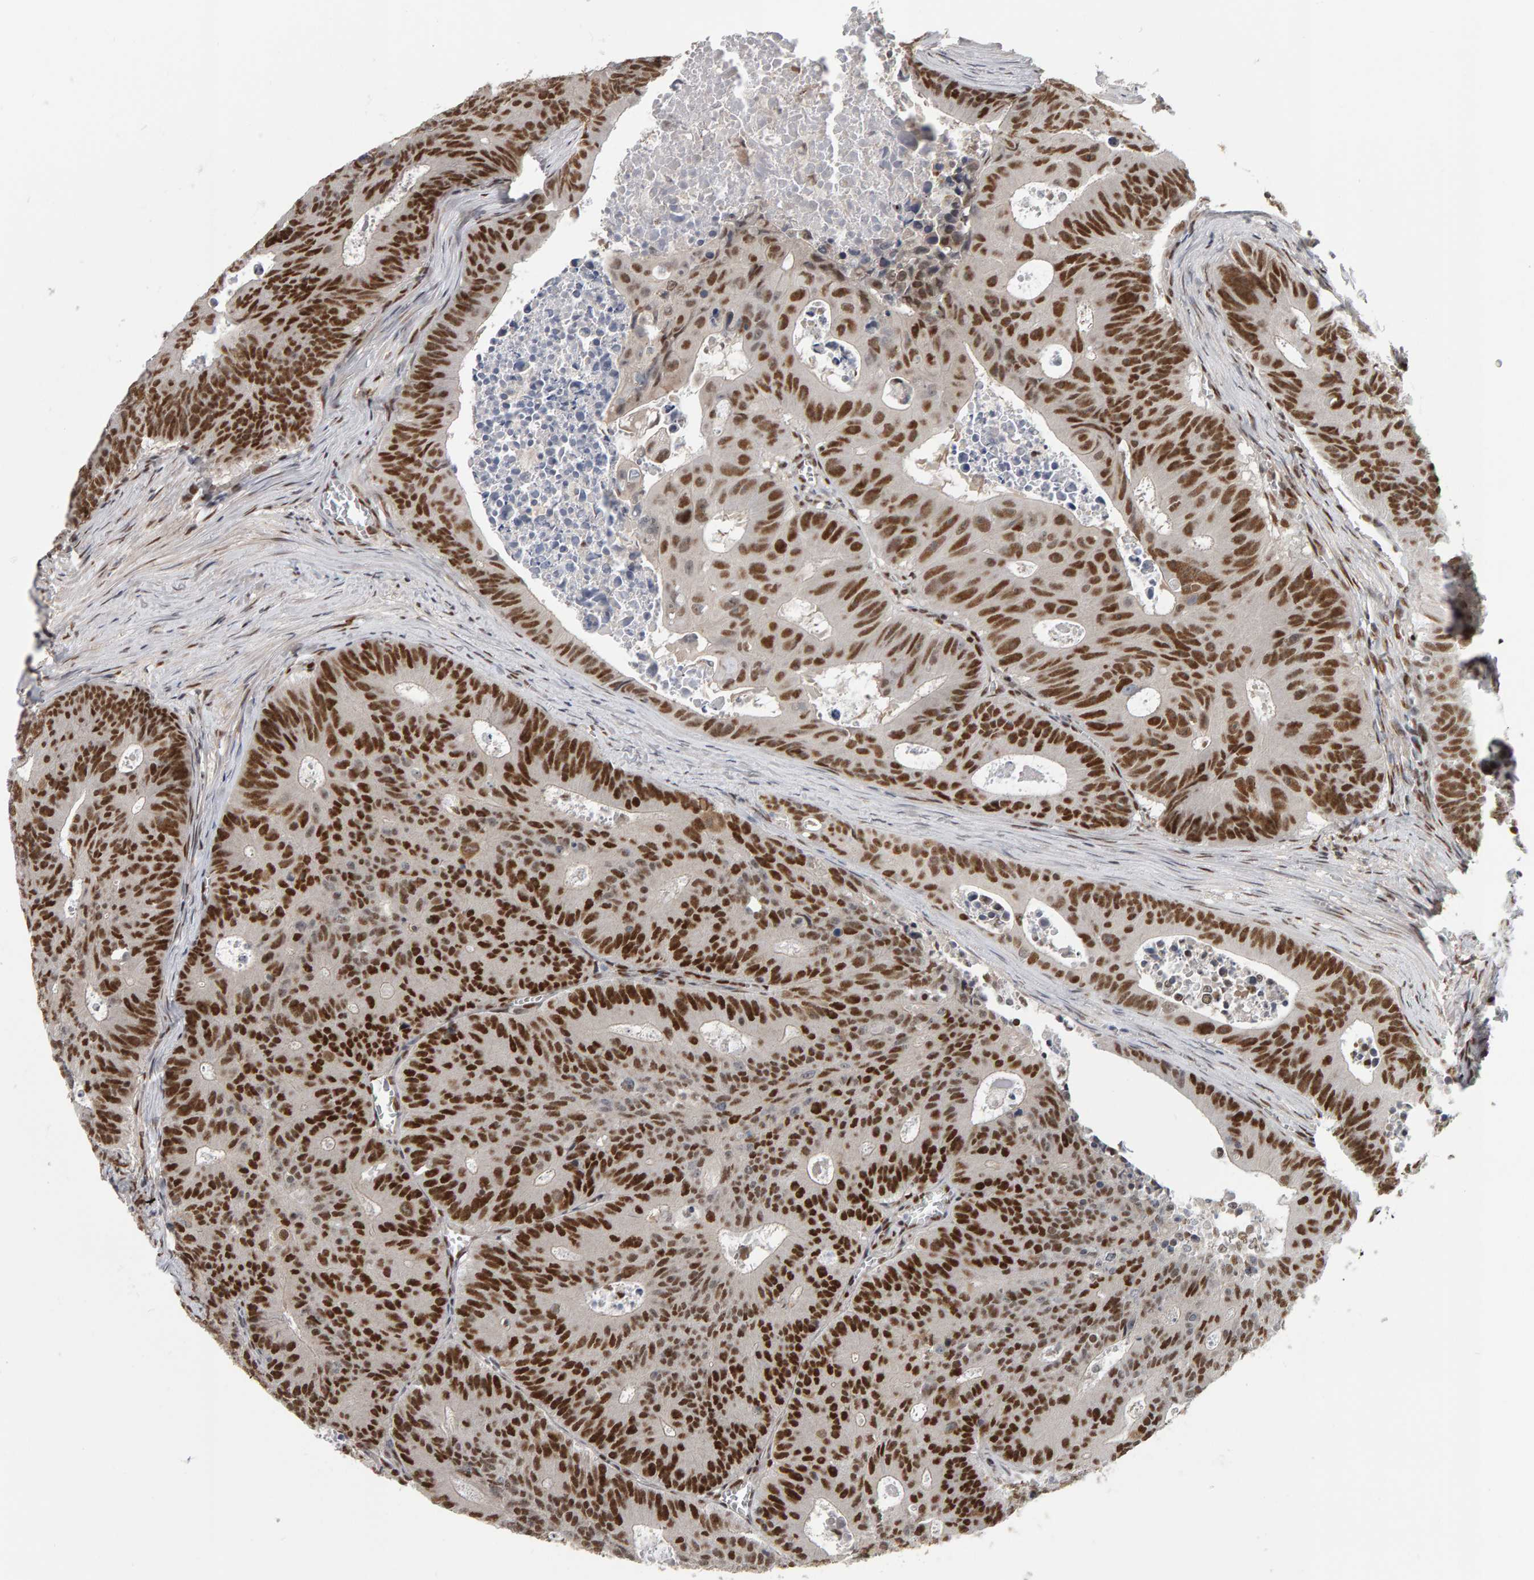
{"staining": {"intensity": "strong", "quantity": ">75%", "location": "nuclear"}, "tissue": "colorectal cancer", "cell_type": "Tumor cells", "image_type": "cancer", "snomed": [{"axis": "morphology", "description": "Adenocarcinoma, NOS"}, {"axis": "topography", "description": "Colon"}], "caption": "High-power microscopy captured an immunohistochemistry image of colorectal cancer, revealing strong nuclear staining in about >75% of tumor cells. The staining is performed using DAB (3,3'-diaminobenzidine) brown chromogen to label protein expression. The nuclei are counter-stained blue using hematoxylin.", "gene": "ATF7IP", "patient": {"sex": "male", "age": 87}}